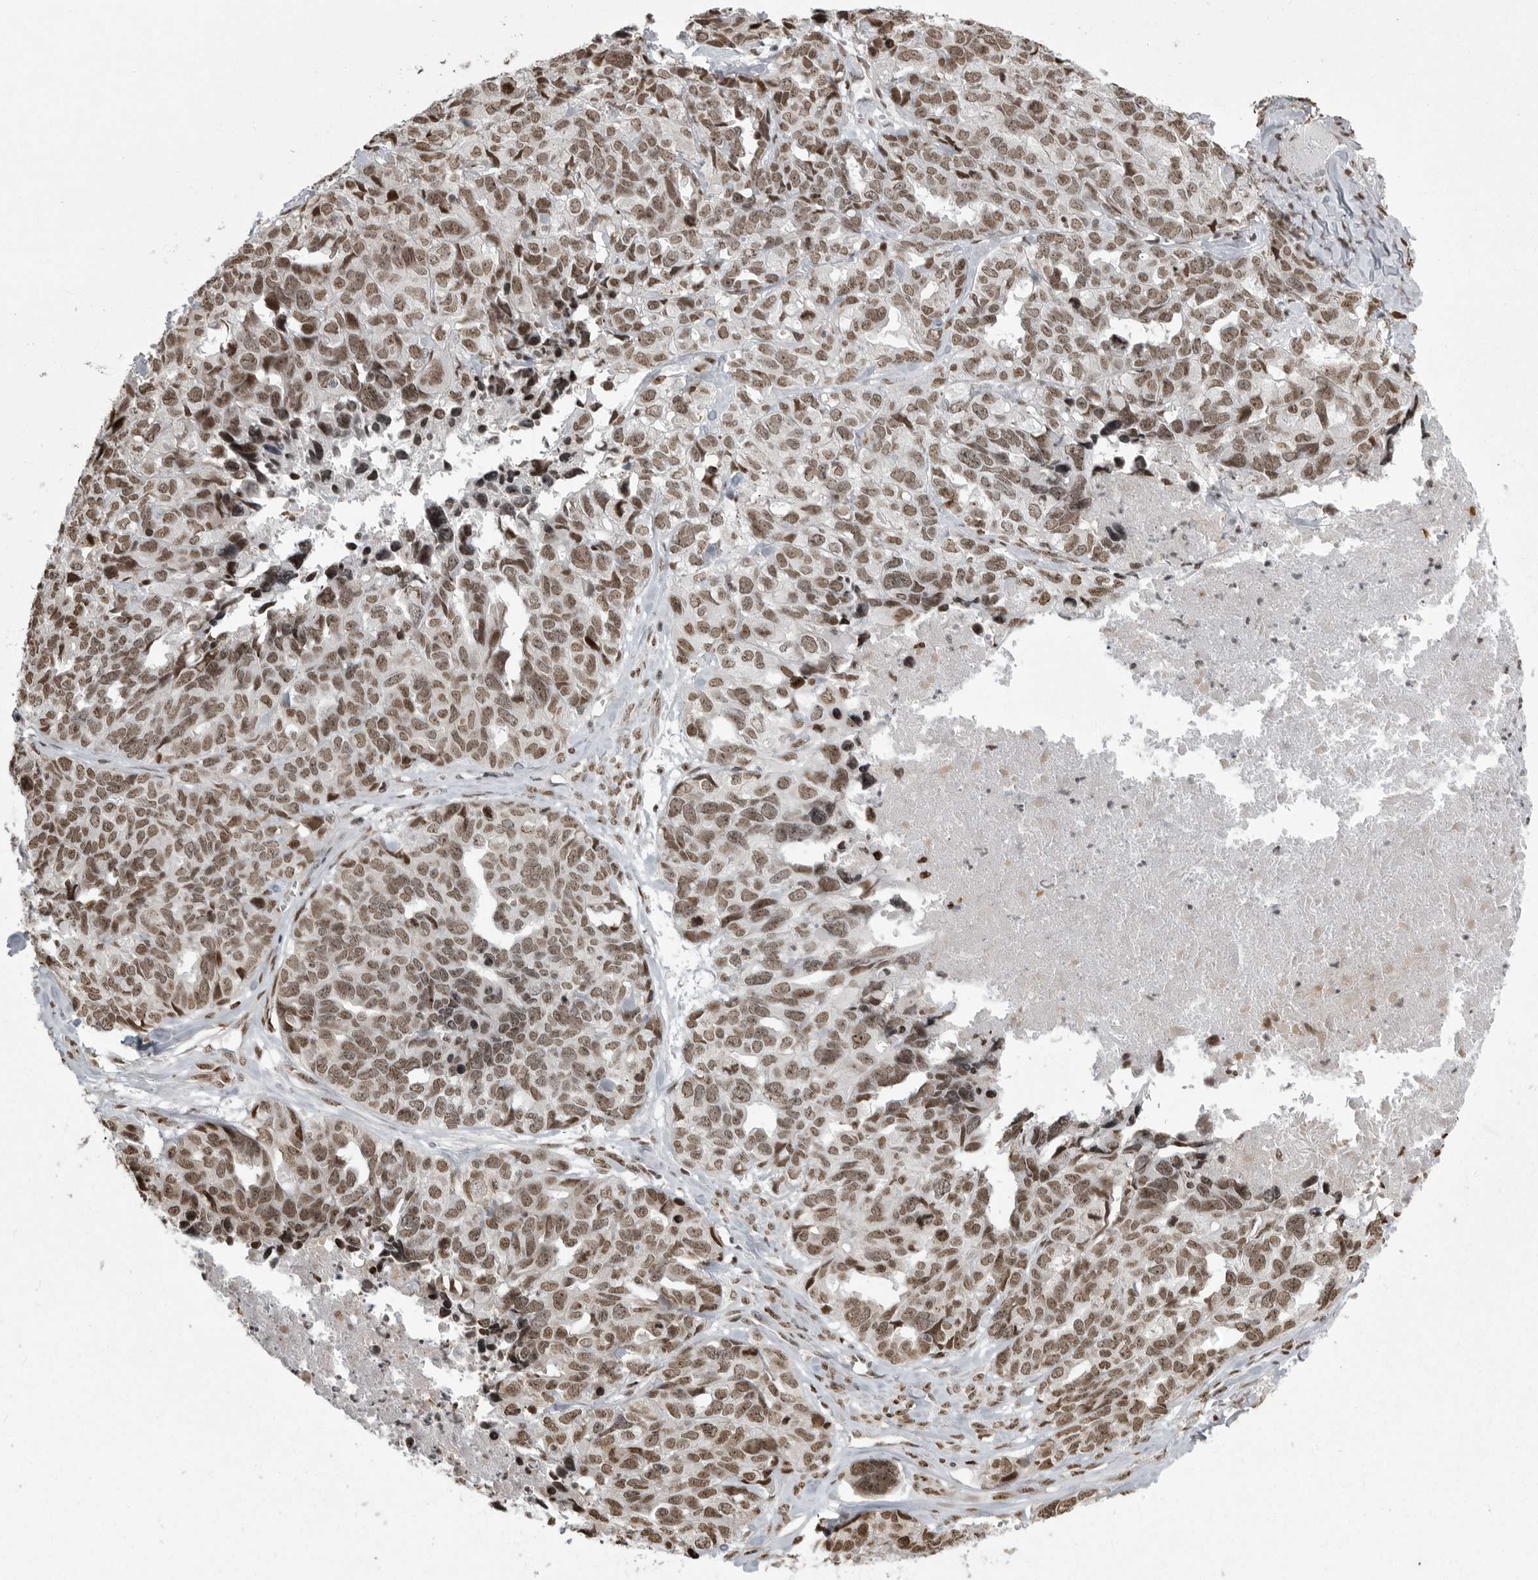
{"staining": {"intensity": "moderate", "quantity": ">75%", "location": "nuclear"}, "tissue": "ovarian cancer", "cell_type": "Tumor cells", "image_type": "cancer", "snomed": [{"axis": "morphology", "description": "Cystadenocarcinoma, serous, NOS"}, {"axis": "topography", "description": "Ovary"}], "caption": "Immunohistochemical staining of human ovarian cancer (serous cystadenocarcinoma) exhibits medium levels of moderate nuclear protein staining in about >75% of tumor cells.", "gene": "YAF2", "patient": {"sex": "female", "age": 79}}